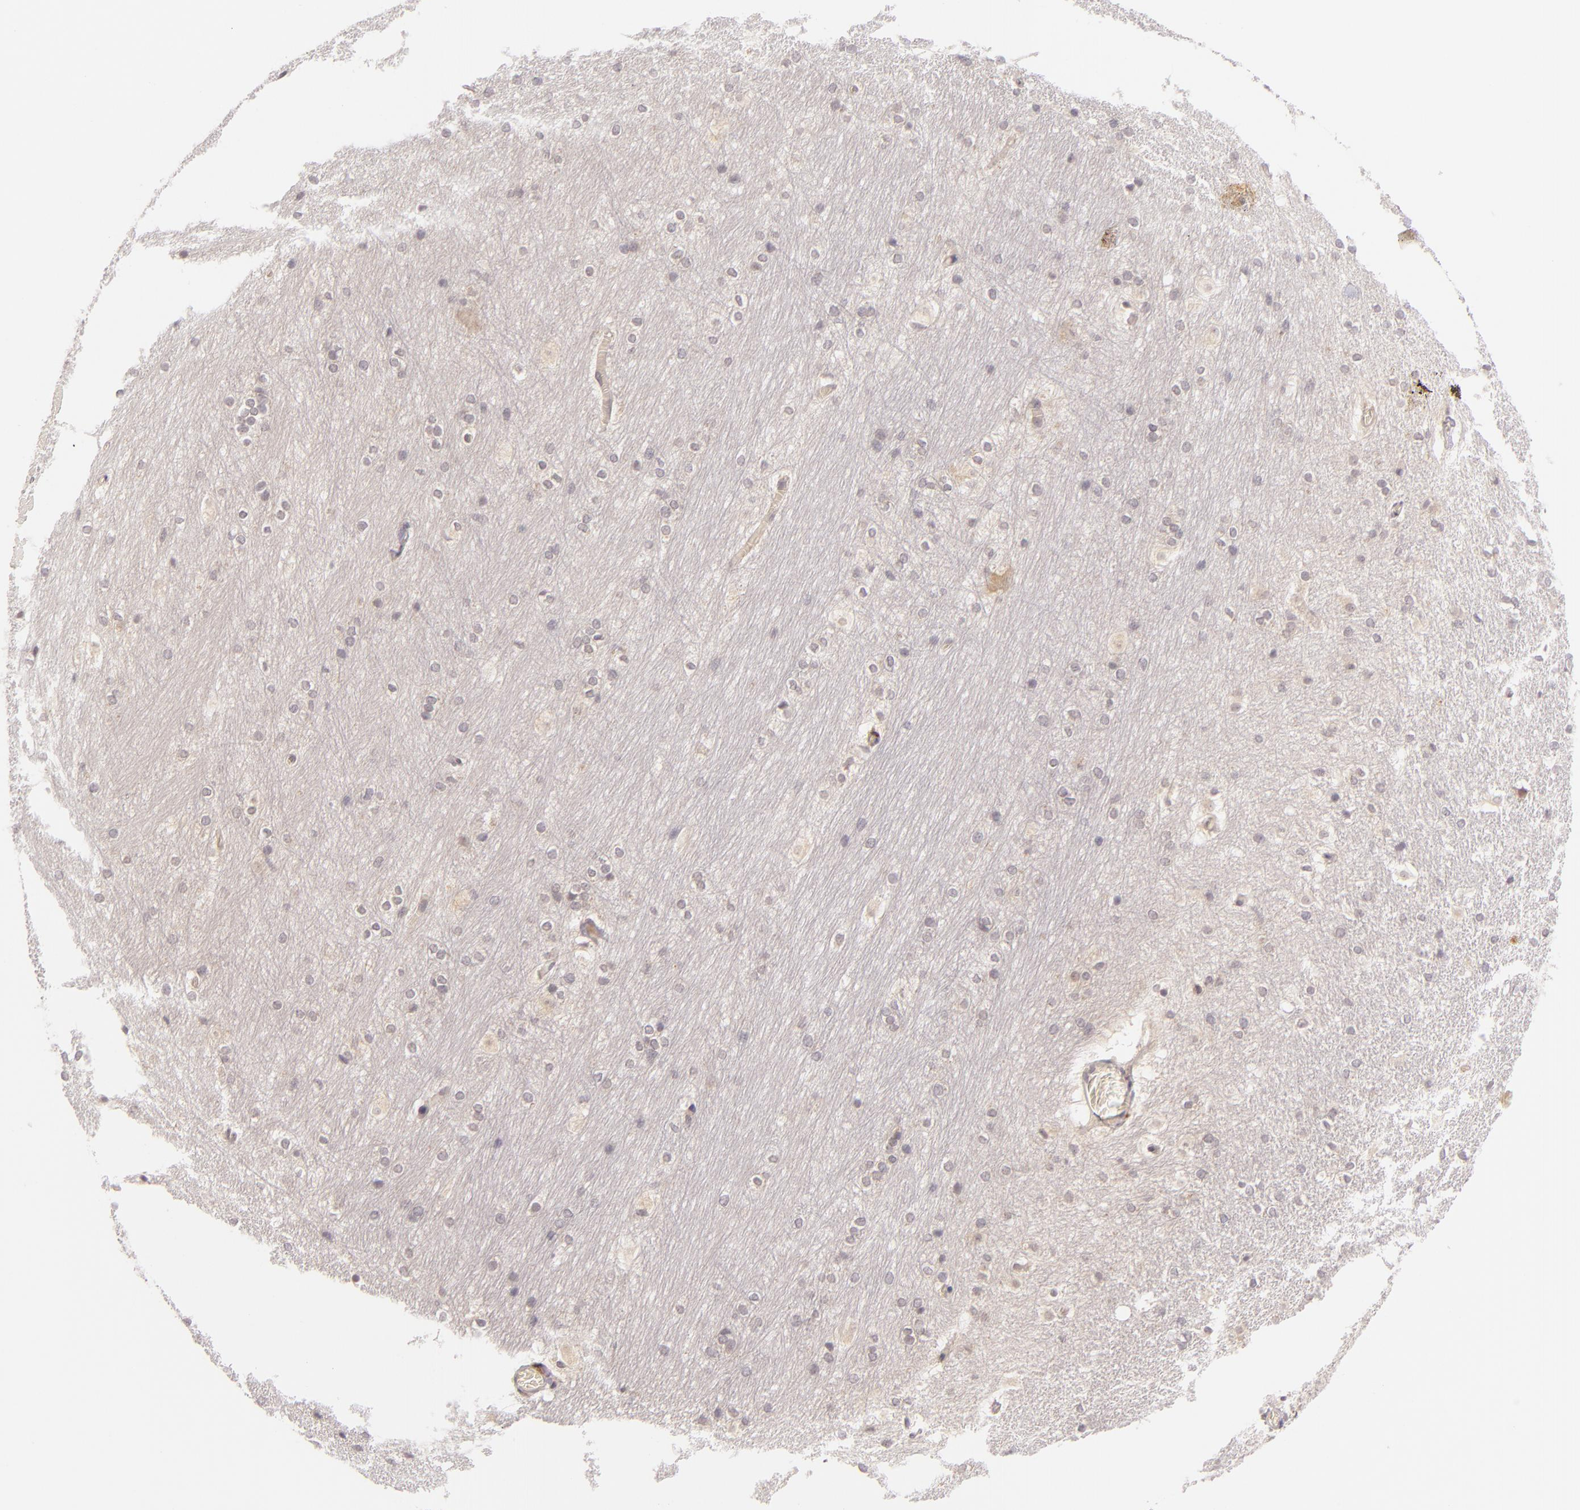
{"staining": {"intensity": "negative", "quantity": "none", "location": "none"}, "tissue": "hippocampus", "cell_type": "Glial cells", "image_type": "normal", "snomed": [{"axis": "morphology", "description": "Normal tissue, NOS"}, {"axis": "topography", "description": "Hippocampus"}], "caption": "This is an IHC photomicrograph of benign hippocampus. There is no staining in glial cells.", "gene": "CASP8", "patient": {"sex": "female", "age": 19}}